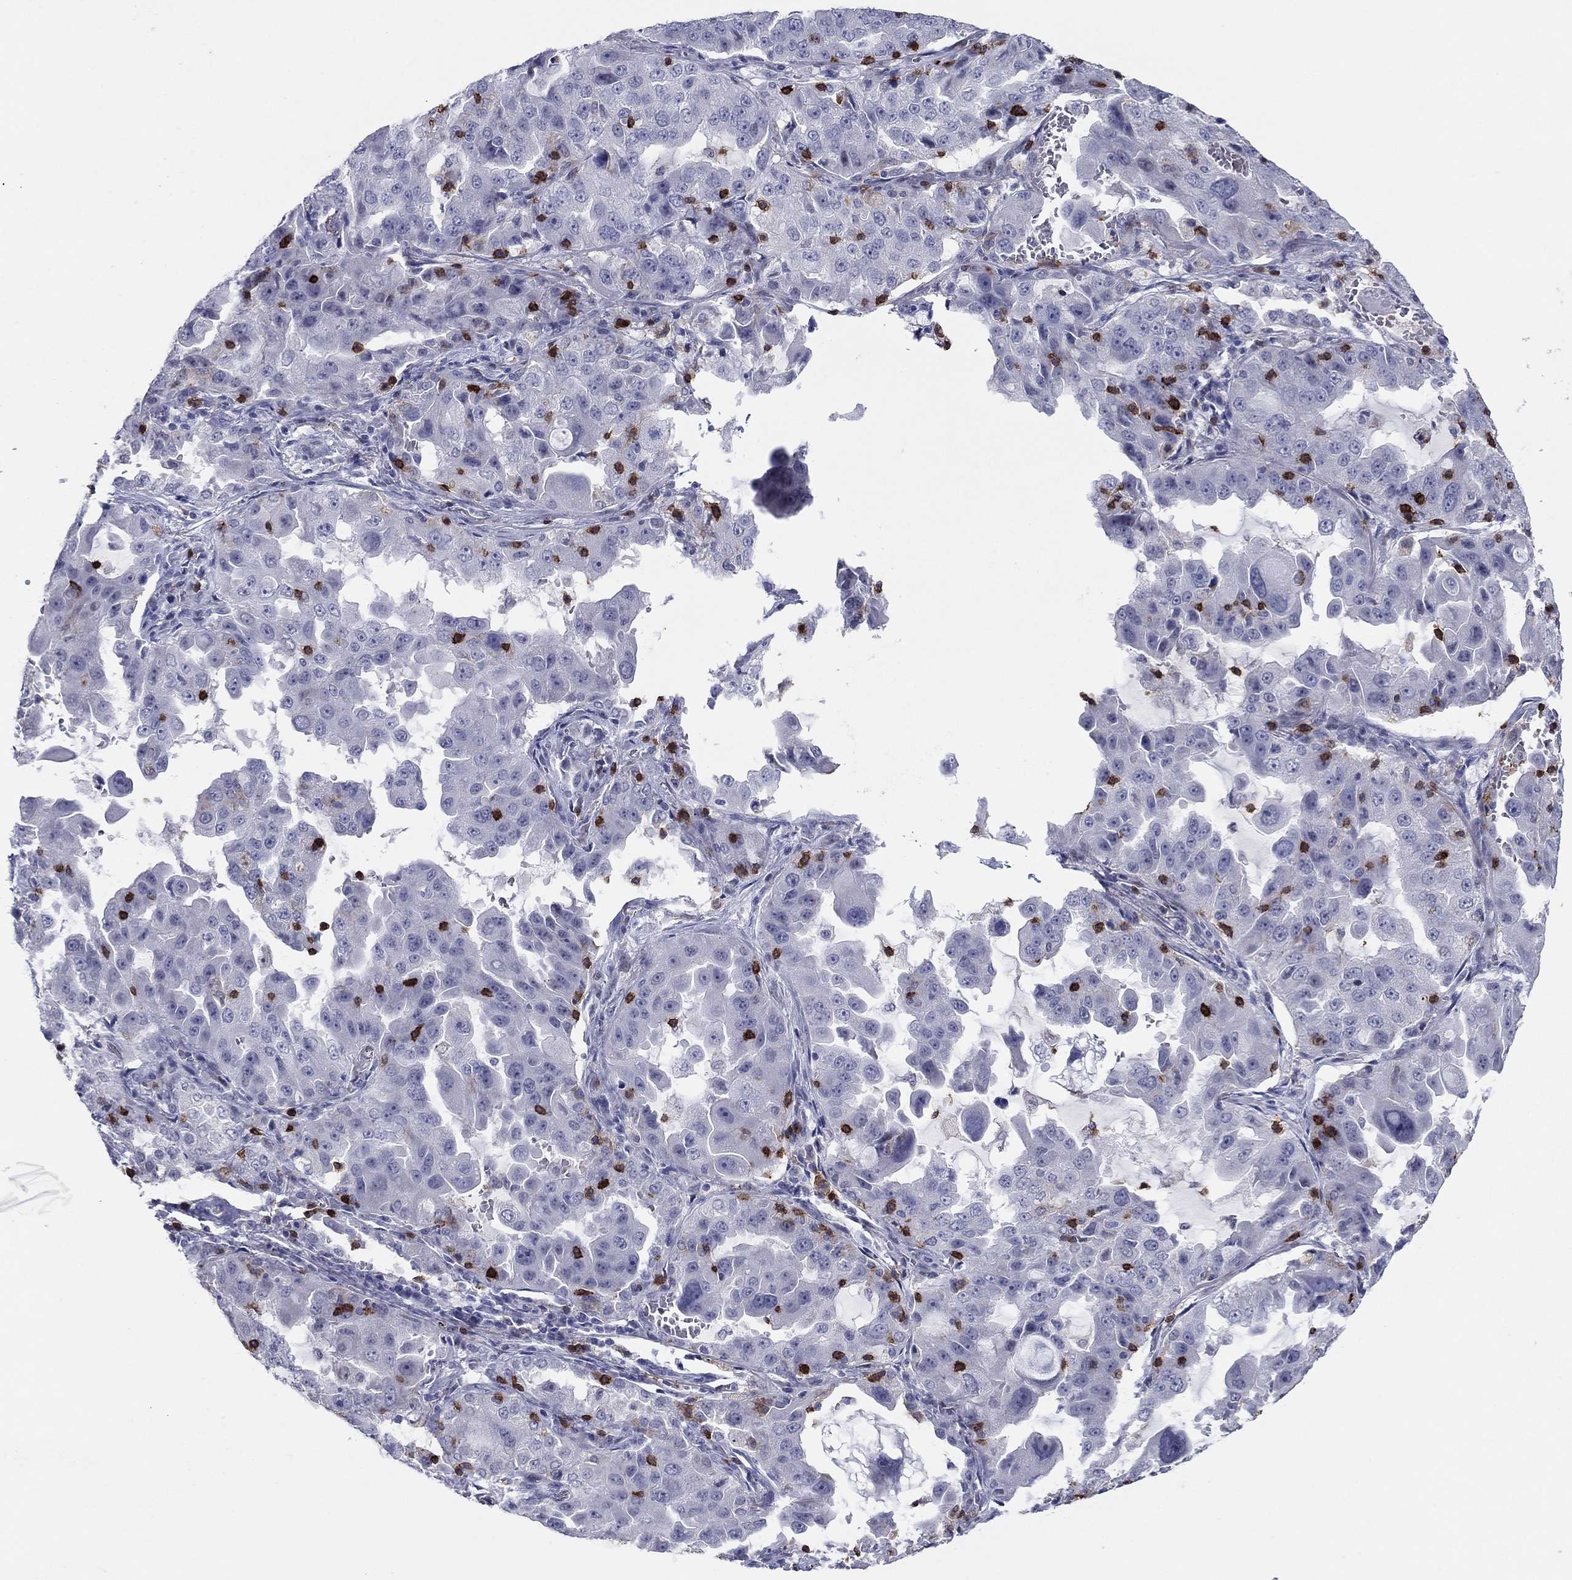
{"staining": {"intensity": "negative", "quantity": "none", "location": "none"}, "tissue": "lung cancer", "cell_type": "Tumor cells", "image_type": "cancer", "snomed": [{"axis": "morphology", "description": "Adenocarcinoma, NOS"}, {"axis": "topography", "description": "Lung"}], "caption": "Histopathology image shows no protein staining in tumor cells of lung cancer tissue.", "gene": "ITGAE", "patient": {"sex": "female", "age": 61}}